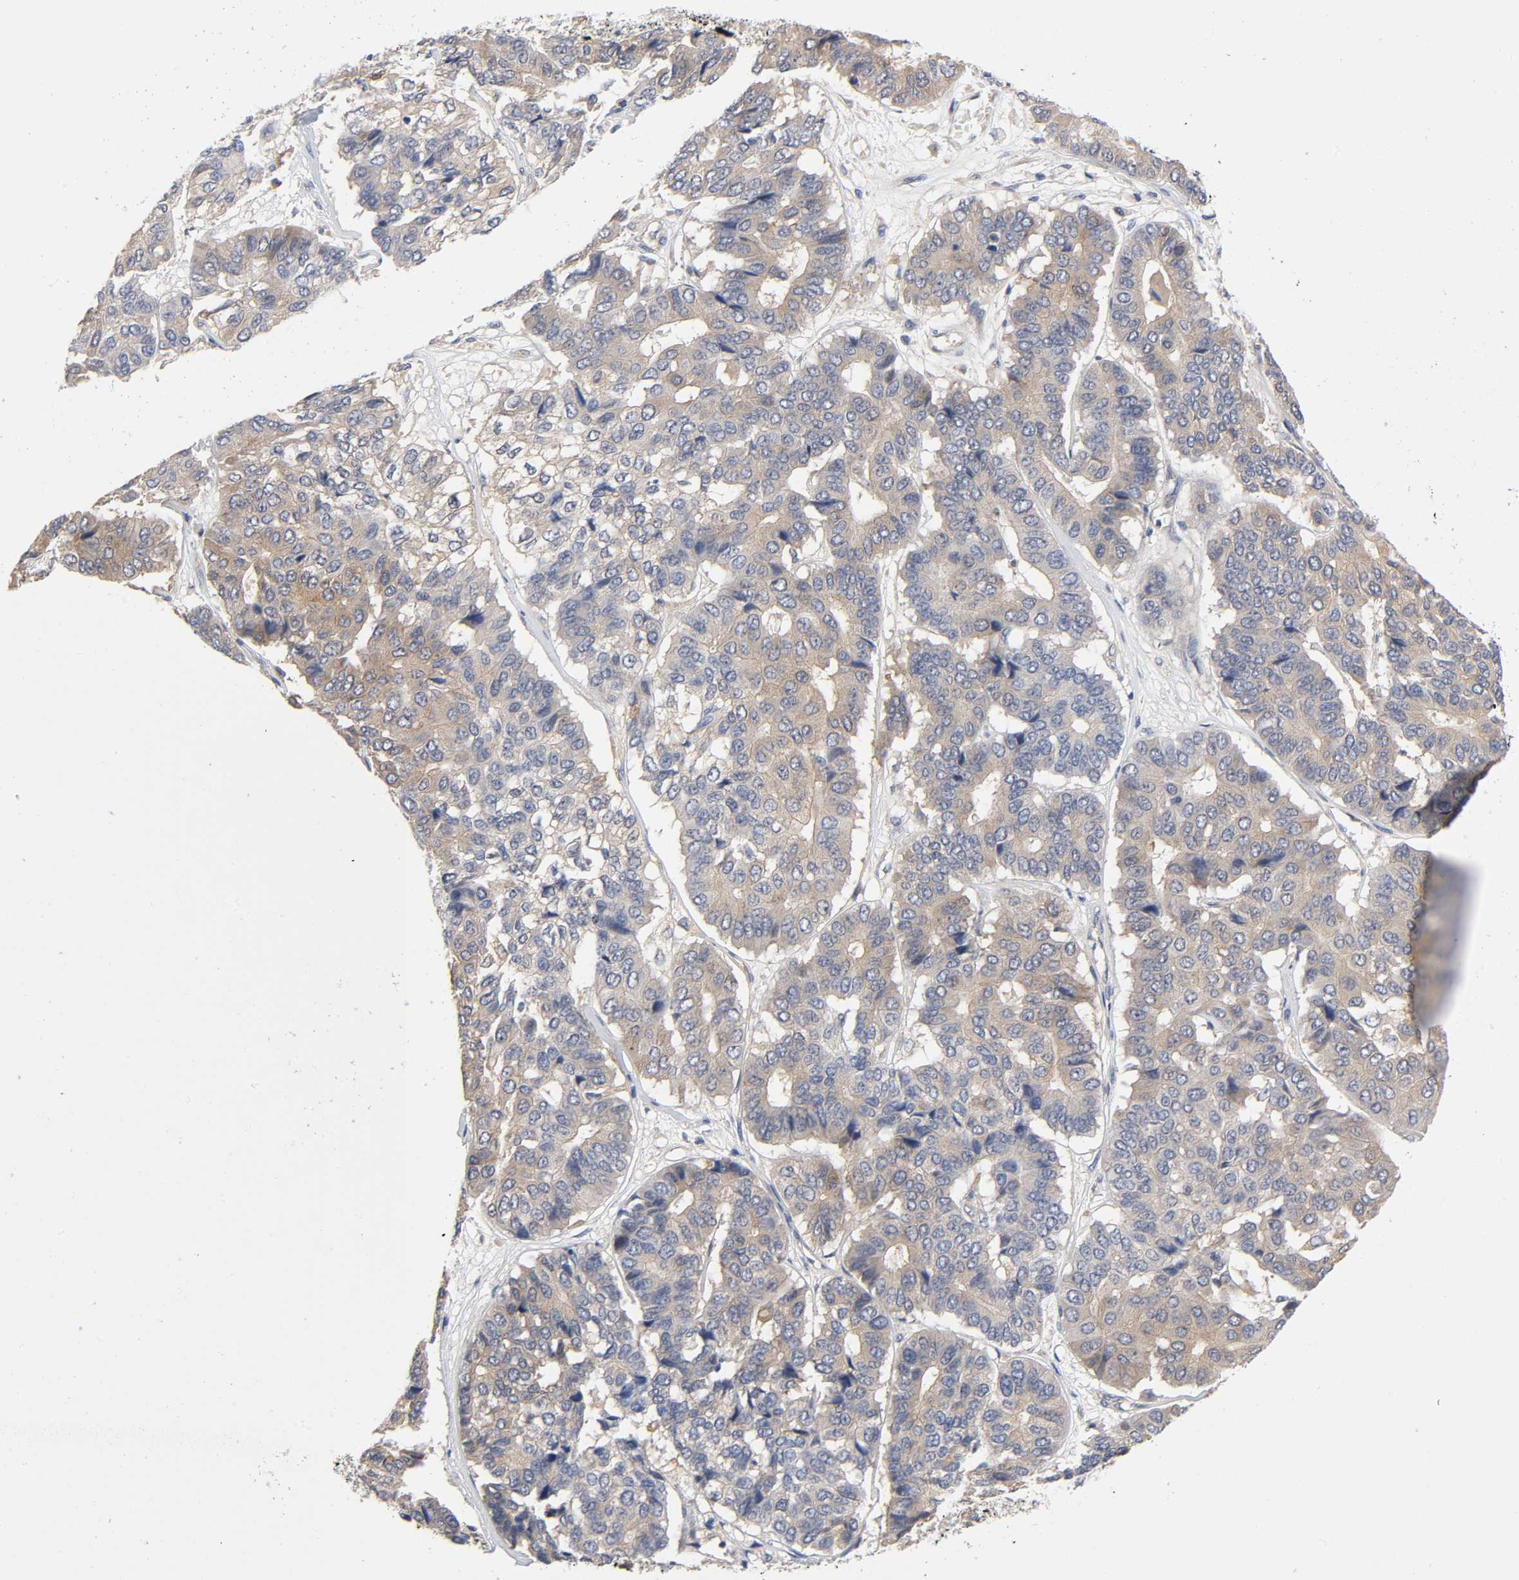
{"staining": {"intensity": "moderate", "quantity": ">75%", "location": "cytoplasmic/membranous"}, "tissue": "pancreatic cancer", "cell_type": "Tumor cells", "image_type": "cancer", "snomed": [{"axis": "morphology", "description": "Adenocarcinoma, NOS"}, {"axis": "topography", "description": "Pancreas"}], "caption": "Human pancreatic adenocarcinoma stained with a protein marker shows moderate staining in tumor cells.", "gene": "PRKAB1", "patient": {"sex": "male", "age": 50}}